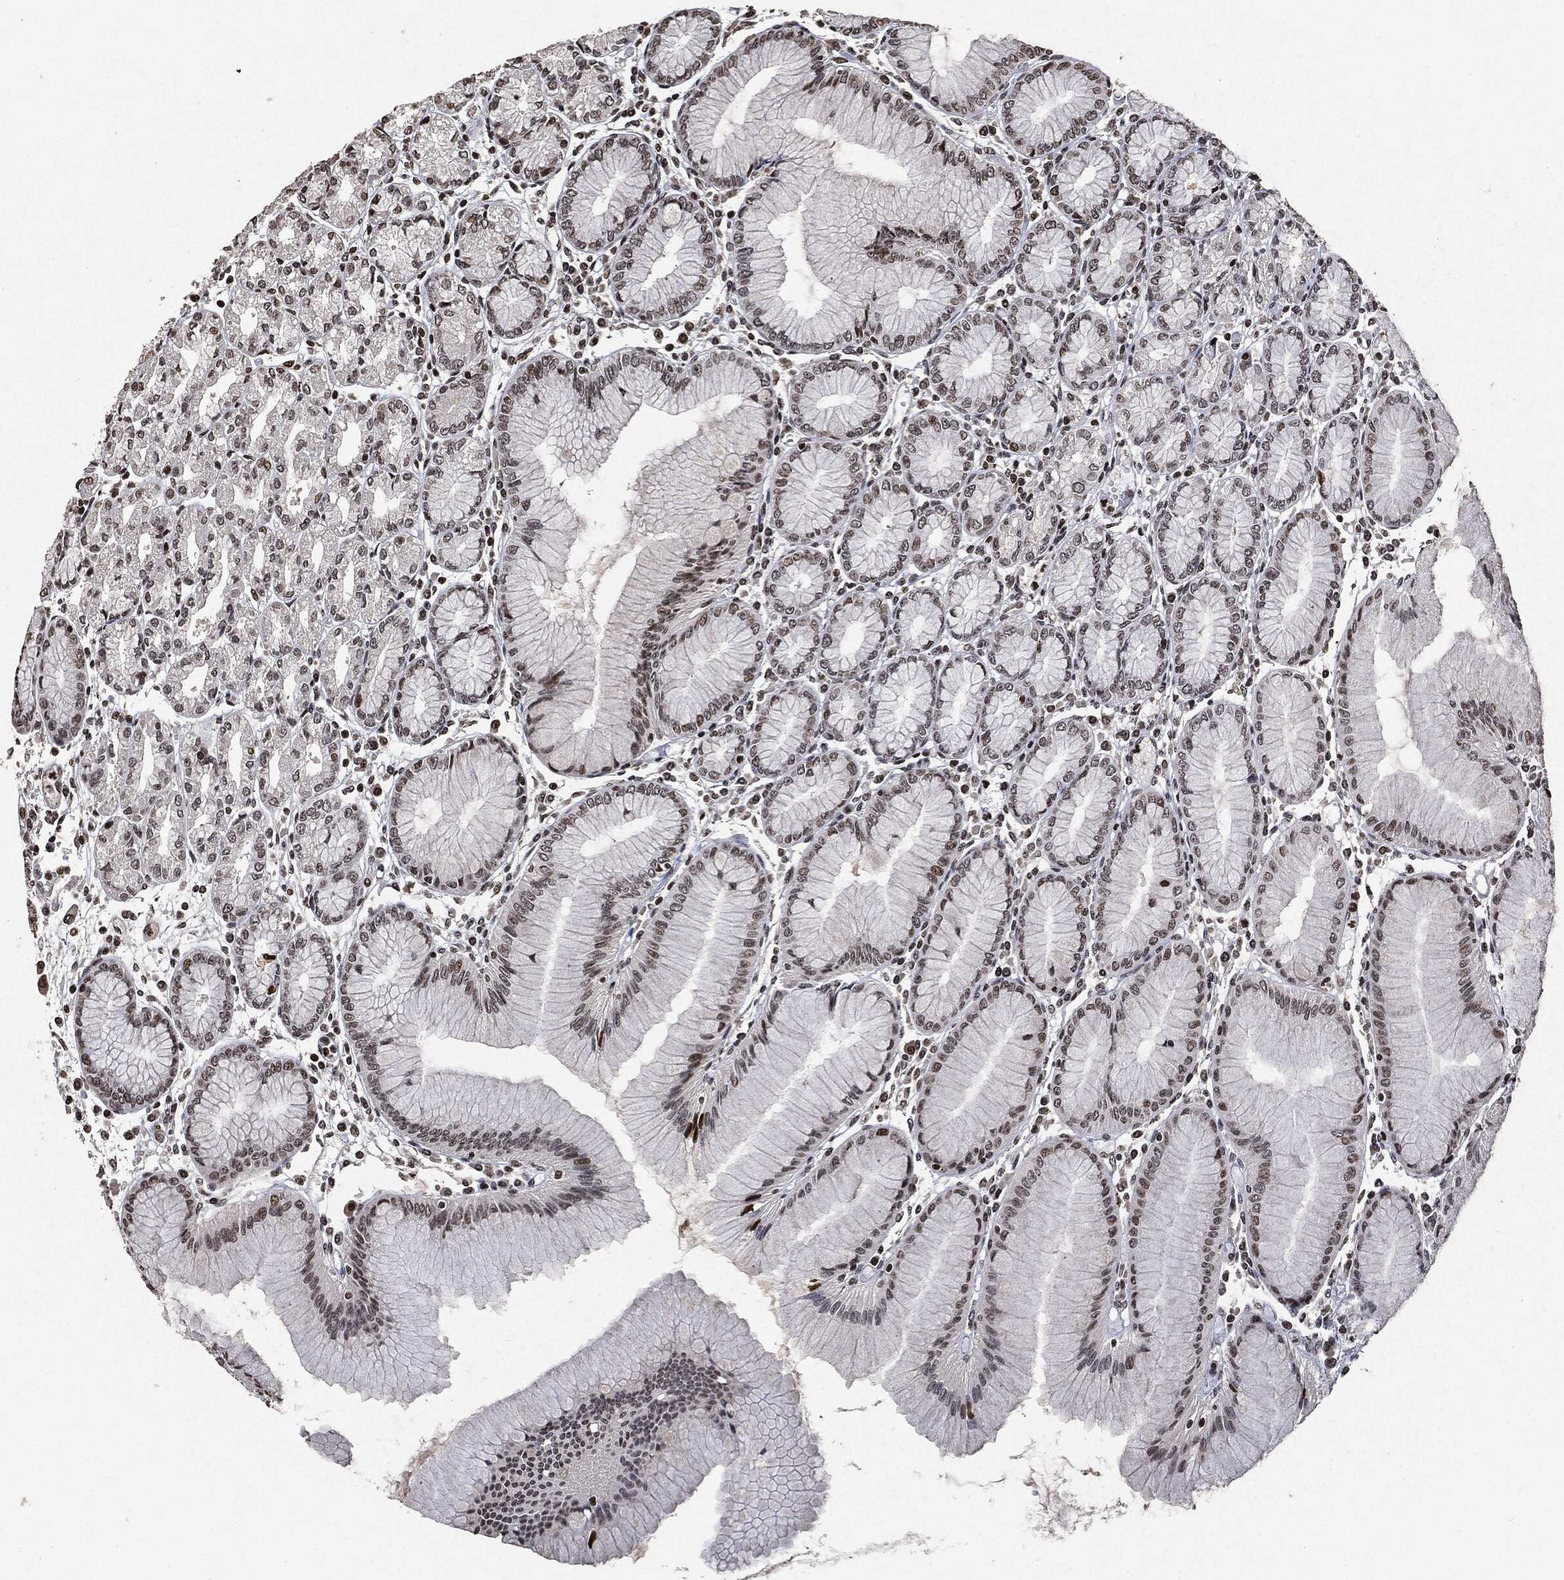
{"staining": {"intensity": "strong", "quantity": "<25%", "location": "nuclear"}, "tissue": "stomach", "cell_type": "Glandular cells", "image_type": "normal", "snomed": [{"axis": "morphology", "description": "Normal tissue, NOS"}, {"axis": "topography", "description": "Stomach"}], "caption": "The immunohistochemical stain shows strong nuclear staining in glandular cells of unremarkable stomach. (Brightfield microscopy of DAB IHC at high magnification).", "gene": "JUN", "patient": {"sex": "female", "age": 57}}